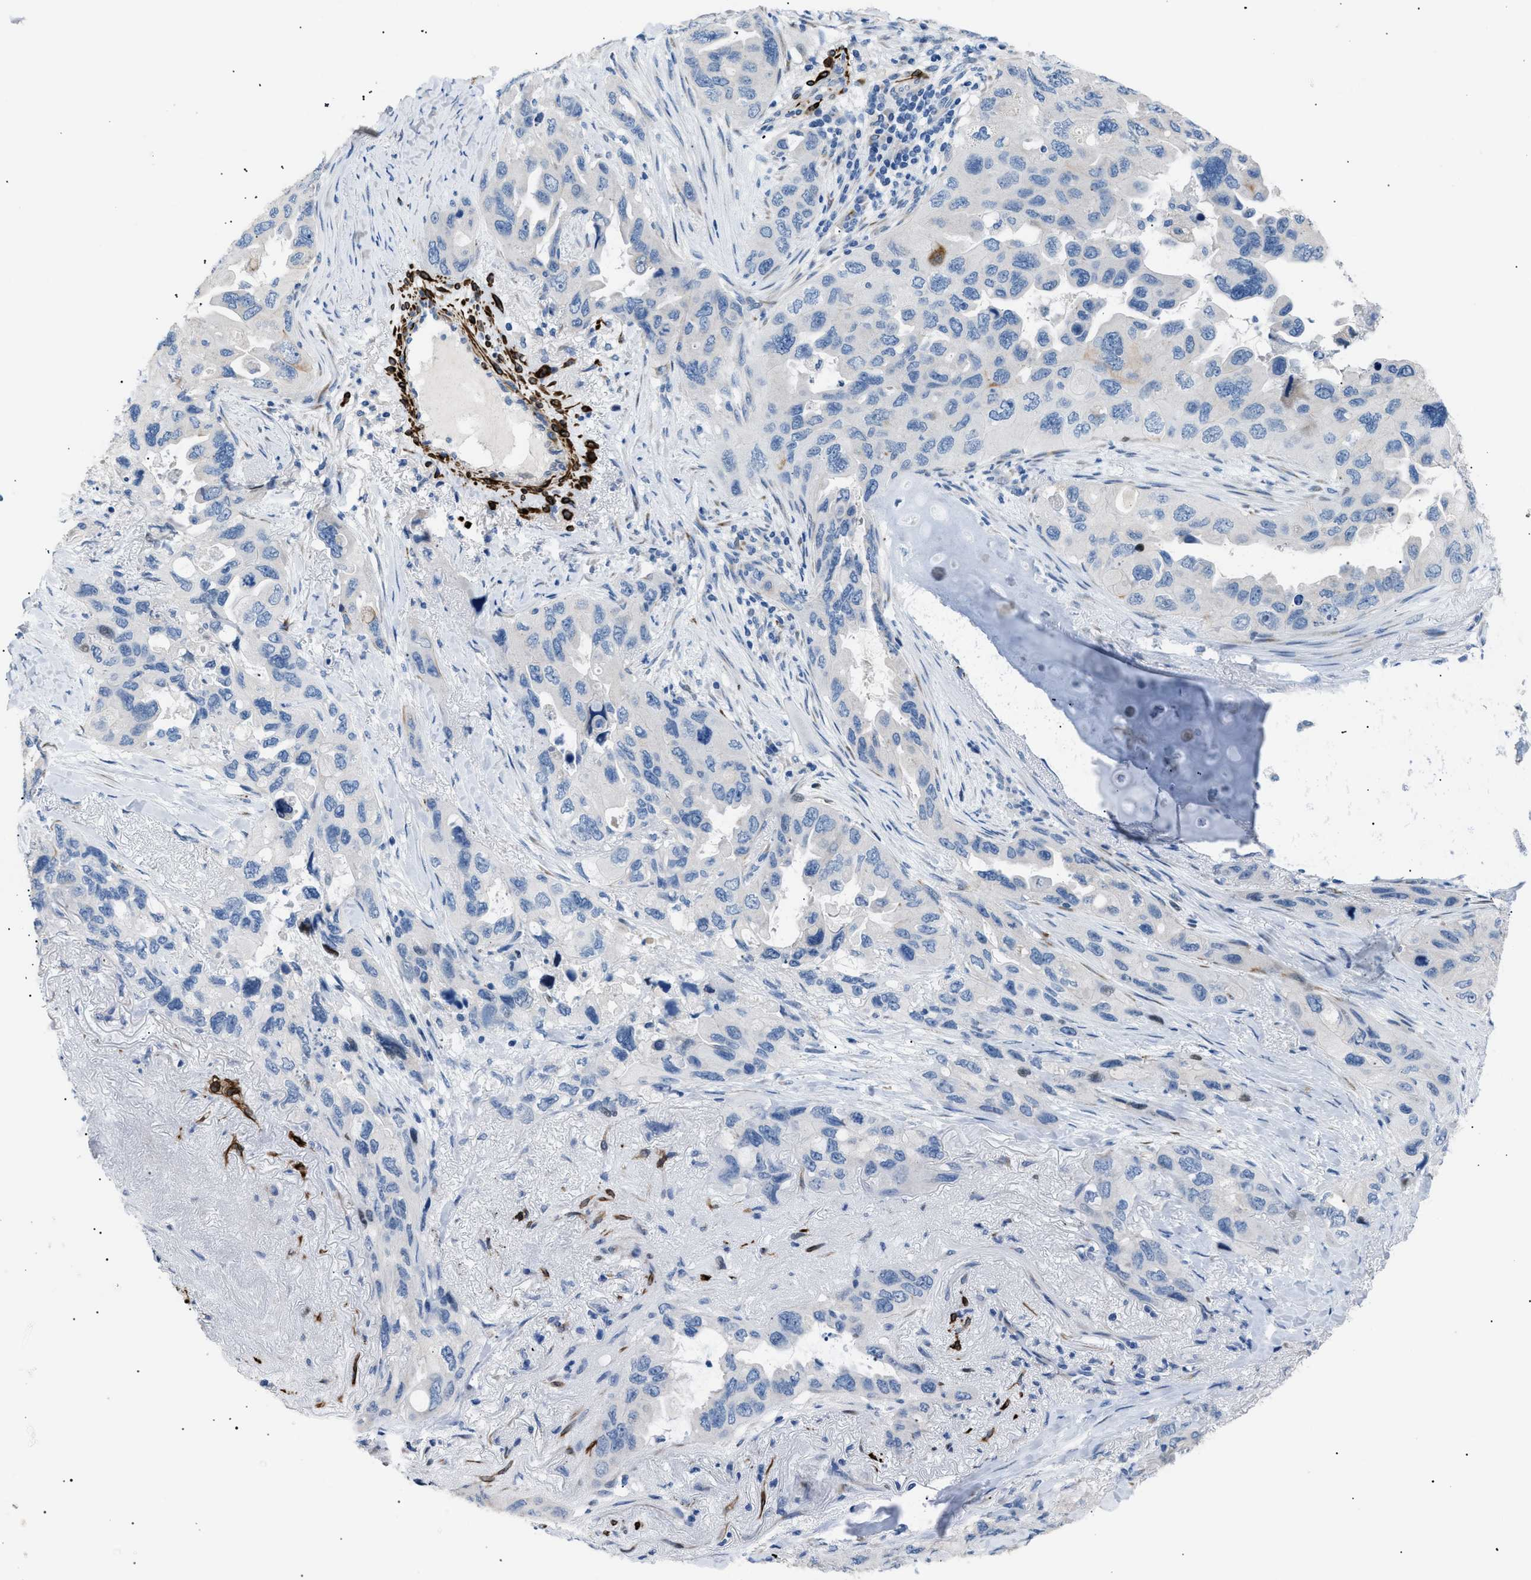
{"staining": {"intensity": "negative", "quantity": "none", "location": "none"}, "tissue": "lung cancer", "cell_type": "Tumor cells", "image_type": "cancer", "snomed": [{"axis": "morphology", "description": "Squamous cell carcinoma, NOS"}, {"axis": "topography", "description": "Lung"}], "caption": "Tumor cells are negative for brown protein staining in lung cancer (squamous cell carcinoma). (DAB (3,3'-diaminobenzidine) IHC with hematoxylin counter stain).", "gene": "ICA1", "patient": {"sex": "female", "age": 73}}